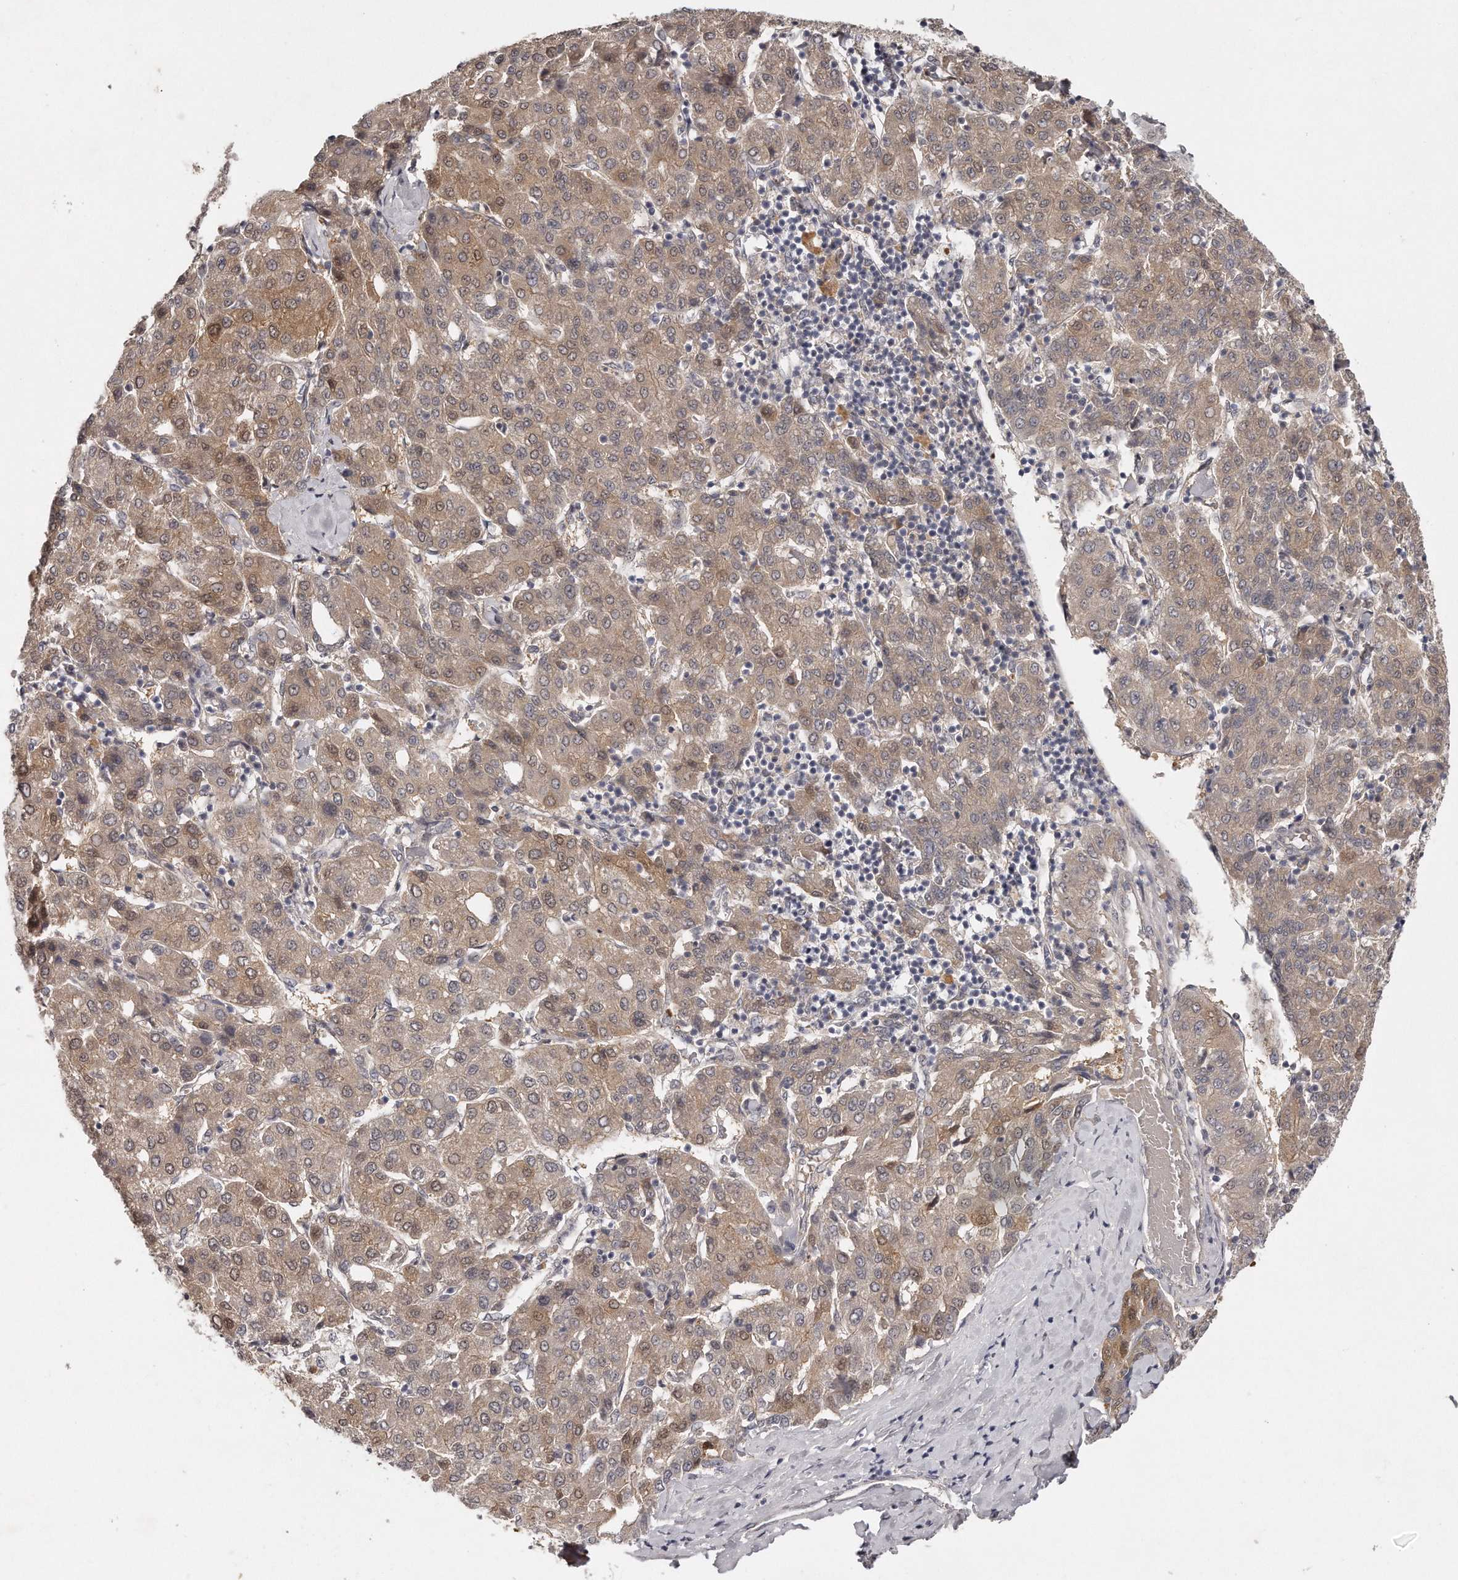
{"staining": {"intensity": "moderate", "quantity": ">75%", "location": "cytoplasmic/membranous,nuclear"}, "tissue": "liver cancer", "cell_type": "Tumor cells", "image_type": "cancer", "snomed": [{"axis": "morphology", "description": "Carcinoma, Hepatocellular, NOS"}, {"axis": "topography", "description": "Liver"}], "caption": "About >75% of tumor cells in liver cancer display moderate cytoplasmic/membranous and nuclear protein positivity as visualized by brown immunohistochemical staining.", "gene": "GGCT", "patient": {"sex": "male", "age": 65}}